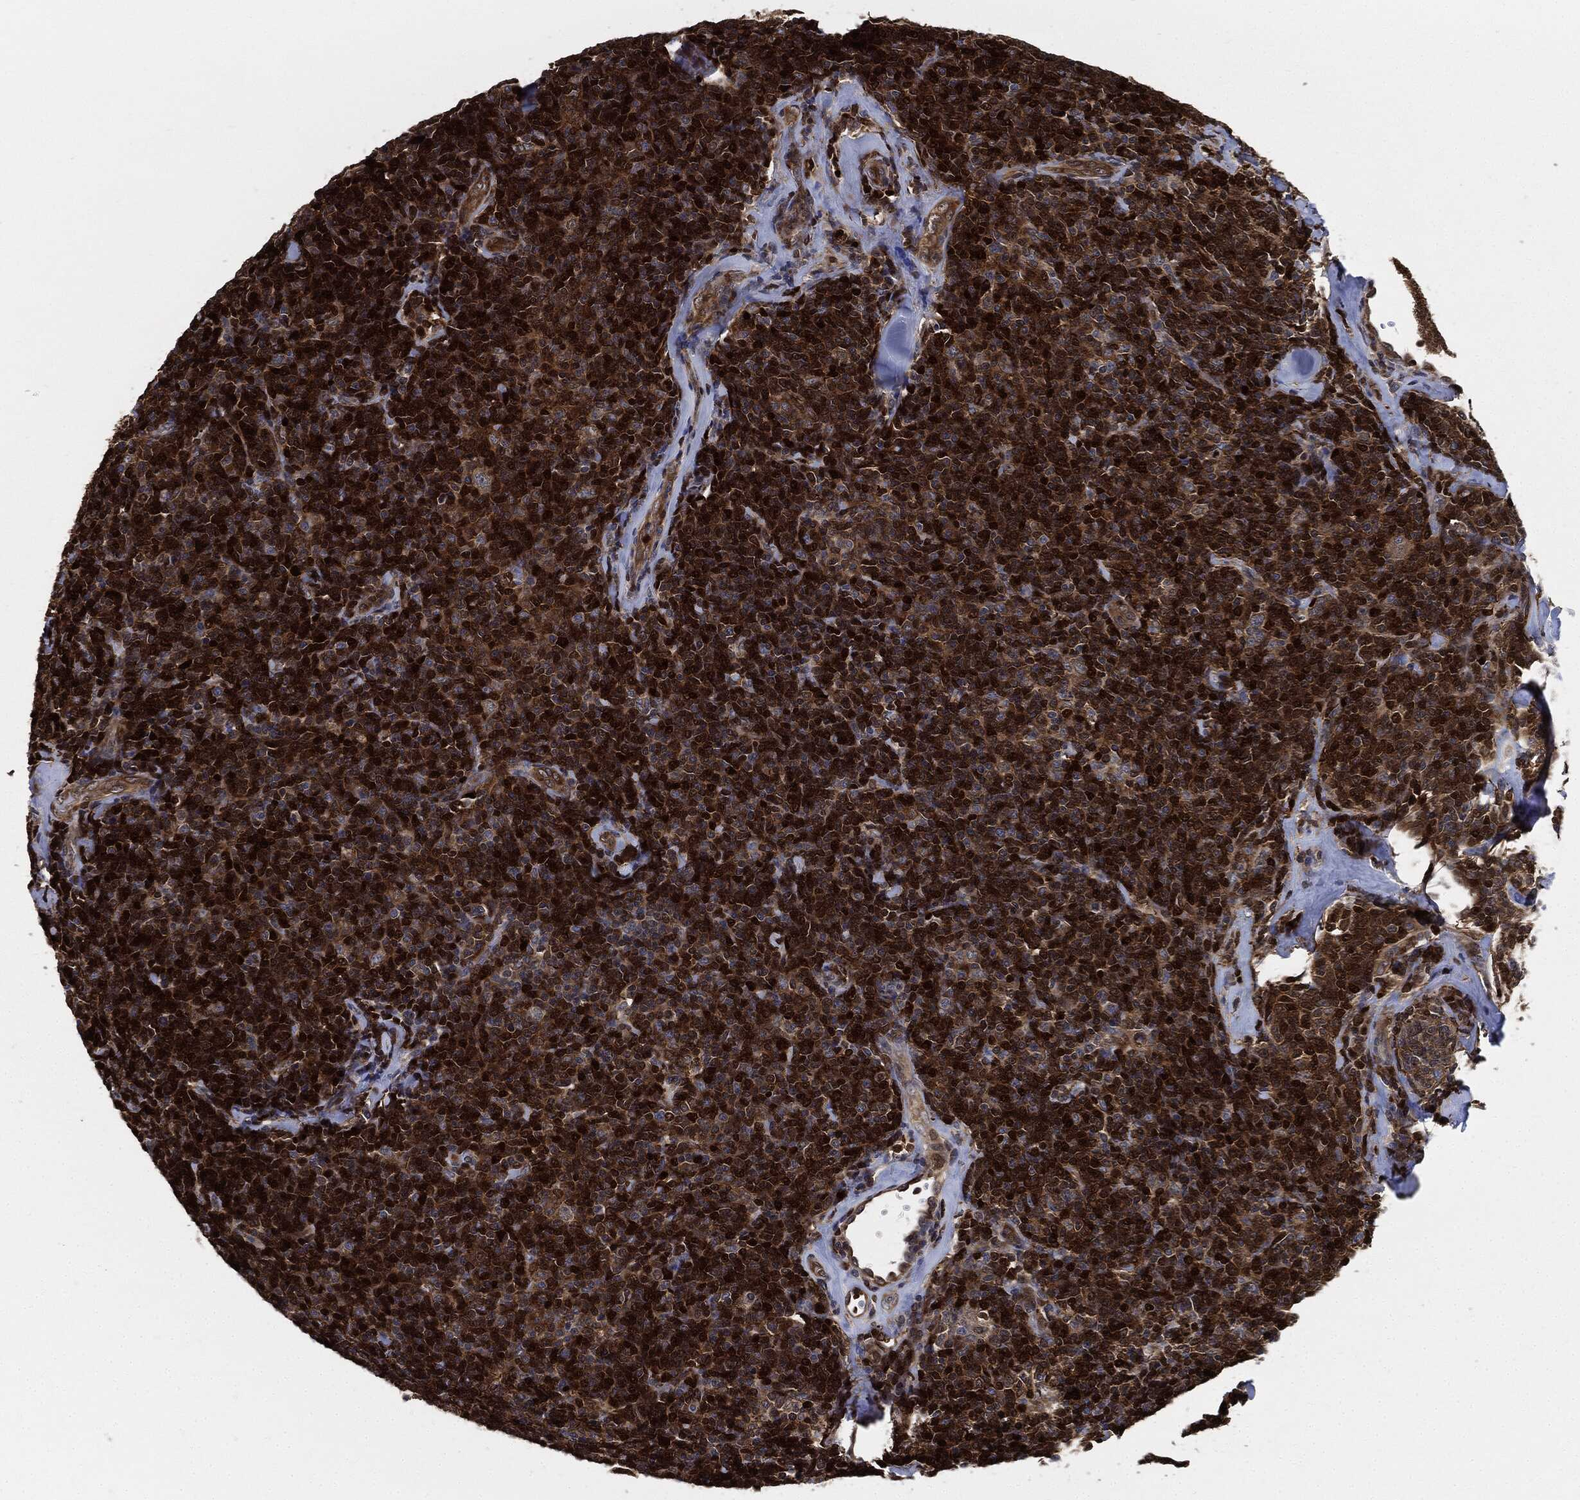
{"staining": {"intensity": "strong", "quantity": ">75%", "location": "cytoplasmic/membranous,nuclear"}, "tissue": "lymphoma", "cell_type": "Tumor cells", "image_type": "cancer", "snomed": [{"axis": "morphology", "description": "Malignant lymphoma, non-Hodgkin's type, Low grade"}, {"axis": "topography", "description": "Lymph node"}], "caption": "Malignant lymphoma, non-Hodgkin's type (low-grade) stained for a protein exhibits strong cytoplasmic/membranous and nuclear positivity in tumor cells.", "gene": "PRDX2", "patient": {"sex": "female", "age": 56}}